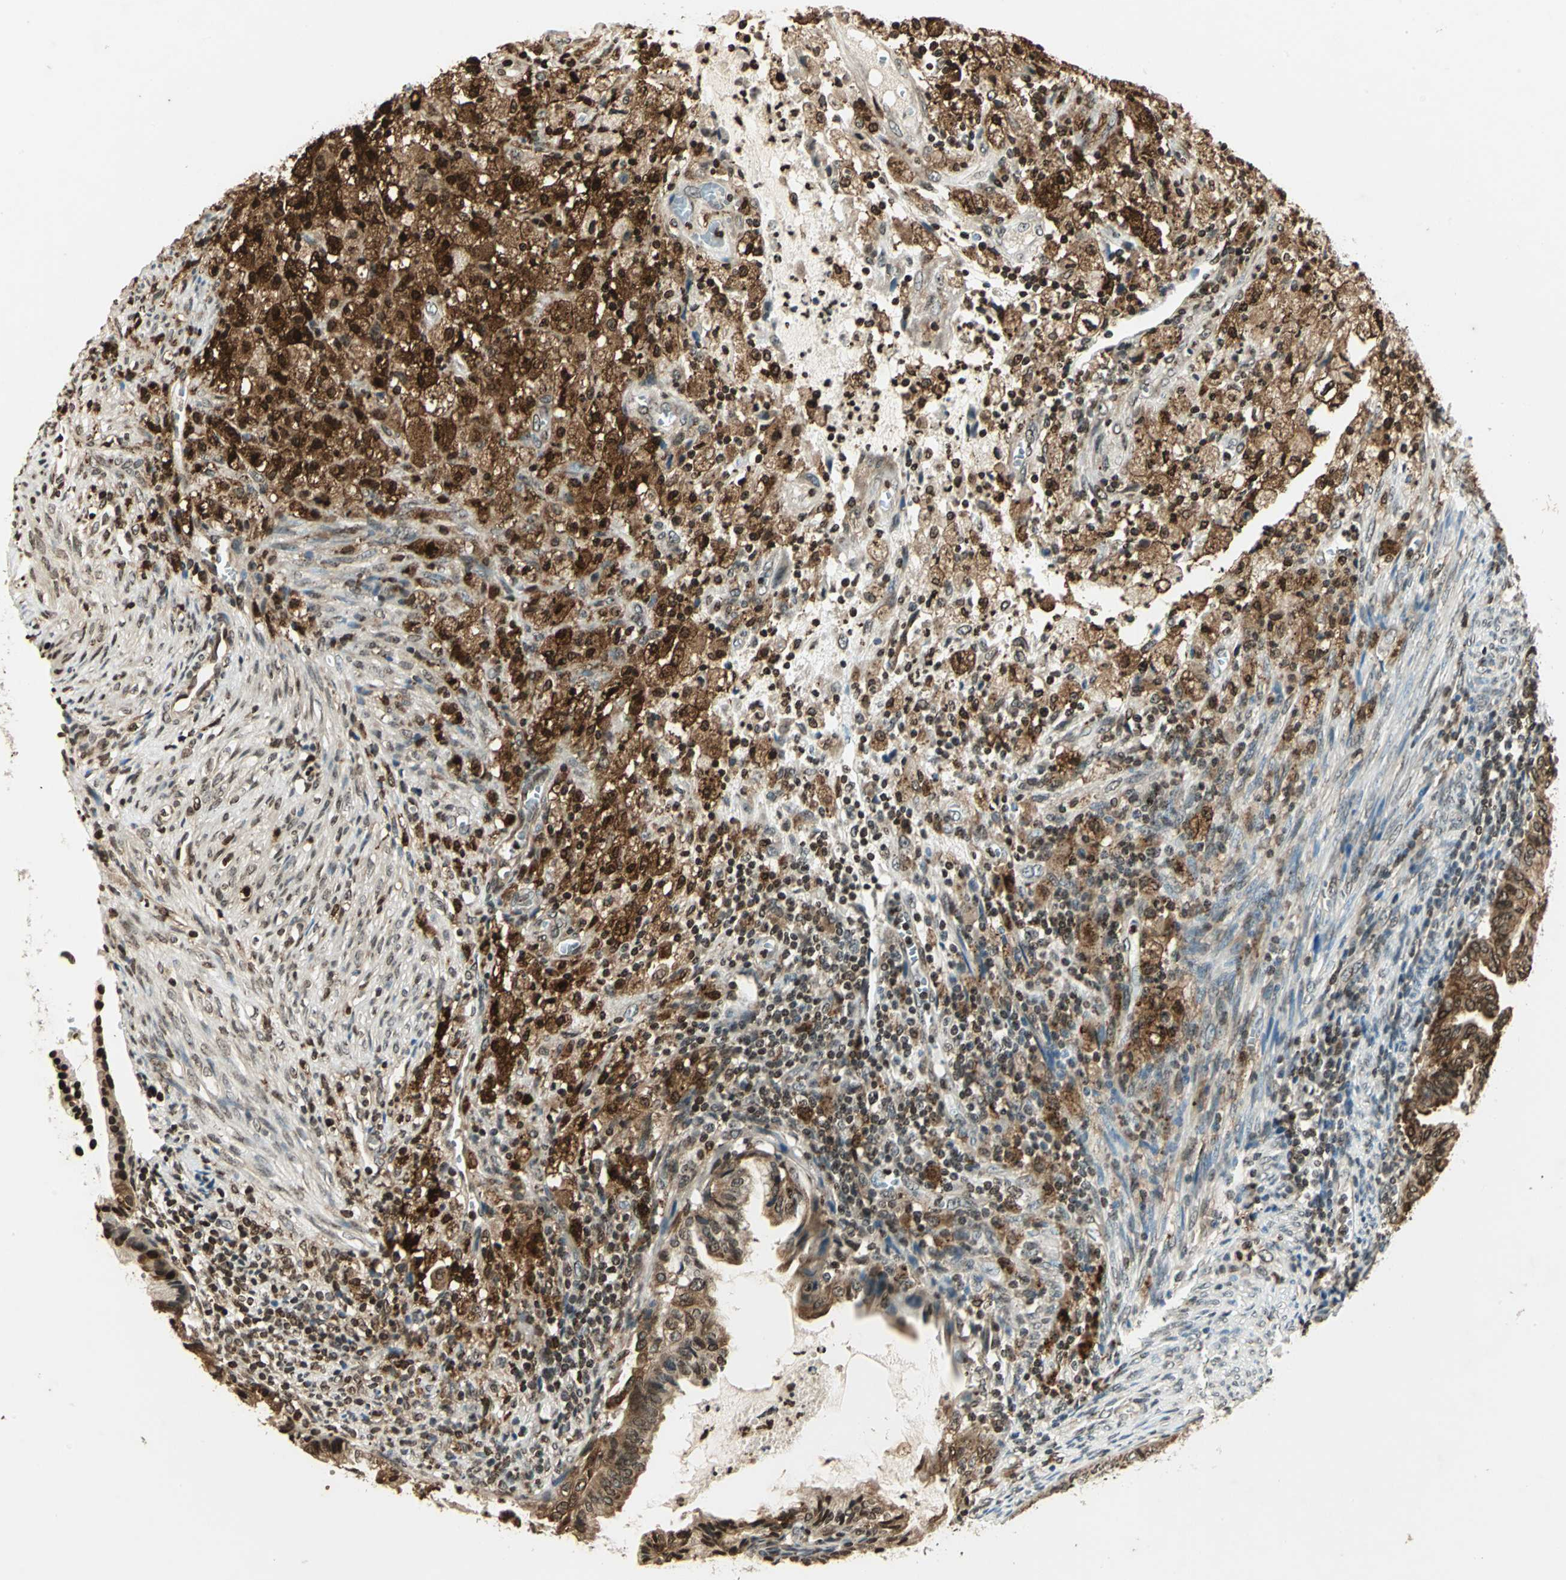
{"staining": {"intensity": "strong", "quantity": ">75%", "location": "cytoplasmic/membranous,nuclear"}, "tissue": "cervical cancer", "cell_type": "Tumor cells", "image_type": "cancer", "snomed": [{"axis": "morphology", "description": "Normal tissue, NOS"}, {"axis": "morphology", "description": "Adenocarcinoma, NOS"}, {"axis": "topography", "description": "Cervix"}, {"axis": "topography", "description": "Endometrium"}], "caption": "Strong cytoplasmic/membranous and nuclear staining for a protein is seen in about >75% of tumor cells of cervical adenocarcinoma using immunohistochemistry.", "gene": "LGALS3", "patient": {"sex": "female", "age": 86}}